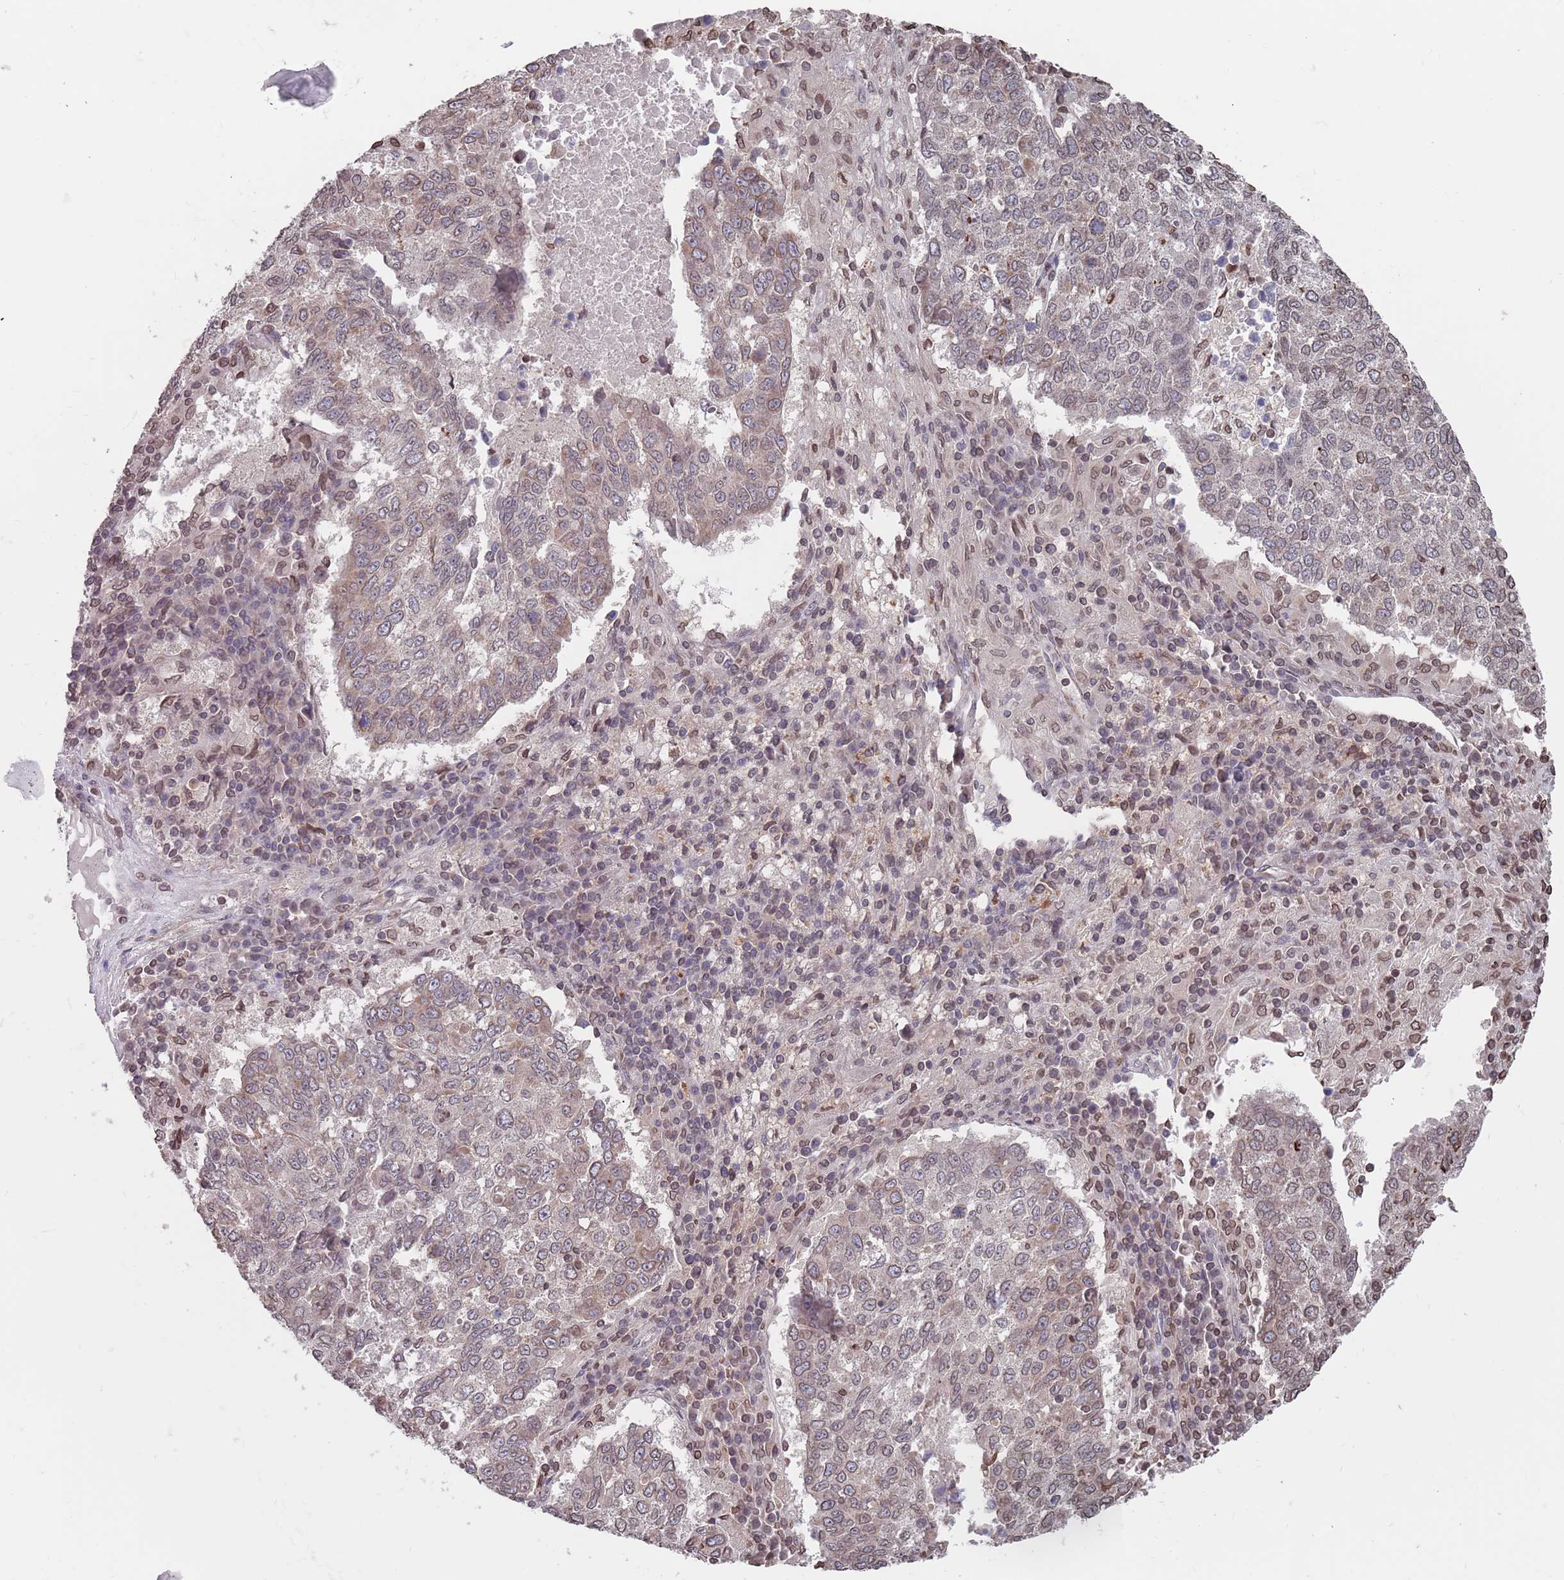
{"staining": {"intensity": "weak", "quantity": "25%-75%", "location": "cytoplasmic/membranous"}, "tissue": "lung cancer", "cell_type": "Tumor cells", "image_type": "cancer", "snomed": [{"axis": "morphology", "description": "Squamous cell carcinoma, NOS"}, {"axis": "topography", "description": "Lung"}], "caption": "A high-resolution image shows immunohistochemistry (IHC) staining of lung cancer (squamous cell carcinoma), which displays weak cytoplasmic/membranous positivity in approximately 25%-75% of tumor cells.", "gene": "SDHAF3", "patient": {"sex": "male", "age": 73}}